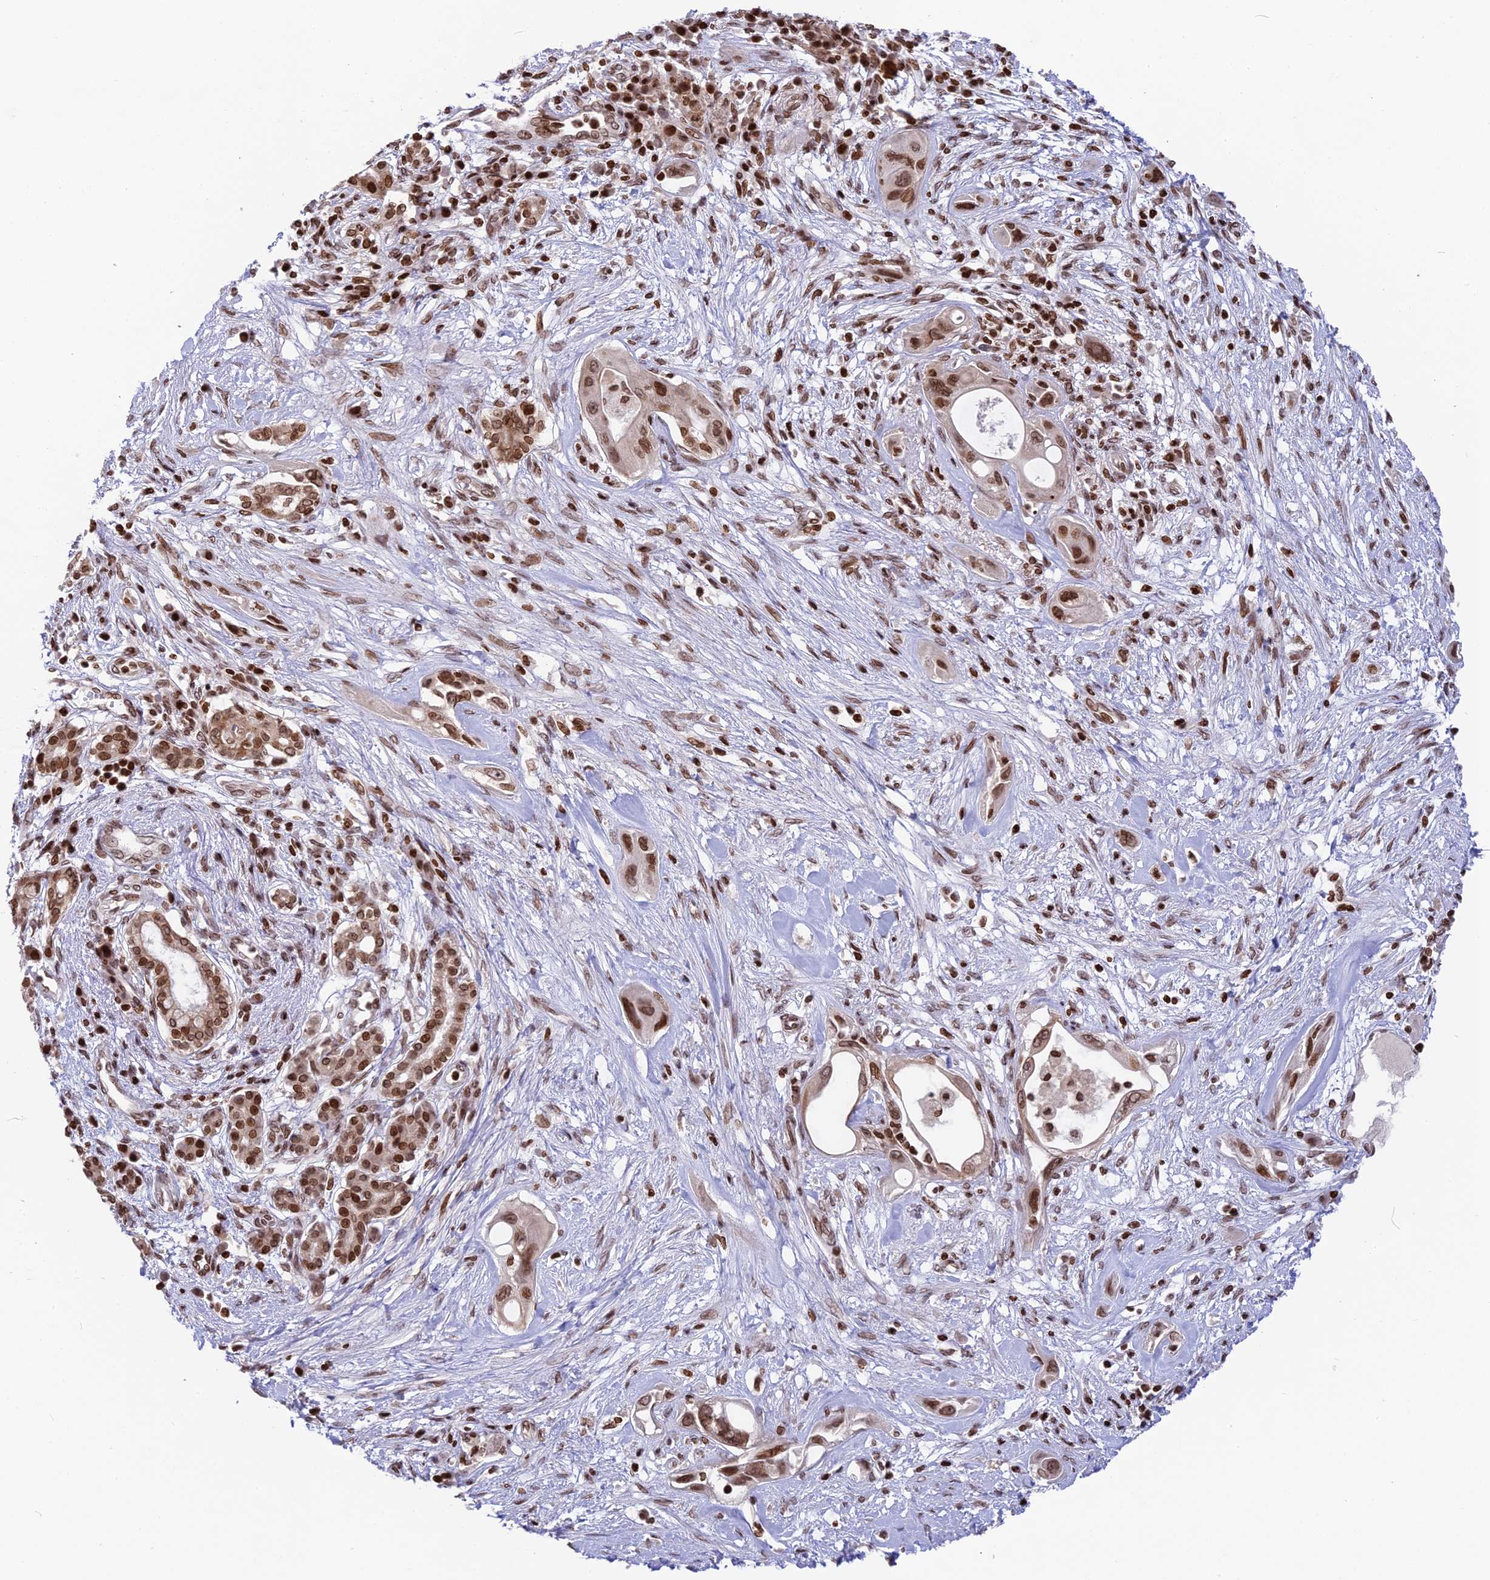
{"staining": {"intensity": "moderate", "quantity": ">75%", "location": "nuclear"}, "tissue": "pancreatic cancer", "cell_type": "Tumor cells", "image_type": "cancer", "snomed": [{"axis": "morphology", "description": "Adenocarcinoma, NOS"}, {"axis": "topography", "description": "Pancreas"}], "caption": "The micrograph reveals staining of pancreatic cancer (adenocarcinoma), revealing moderate nuclear protein positivity (brown color) within tumor cells. Nuclei are stained in blue.", "gene": "TET2", "patient": {"sex": "male", "age": 68}}